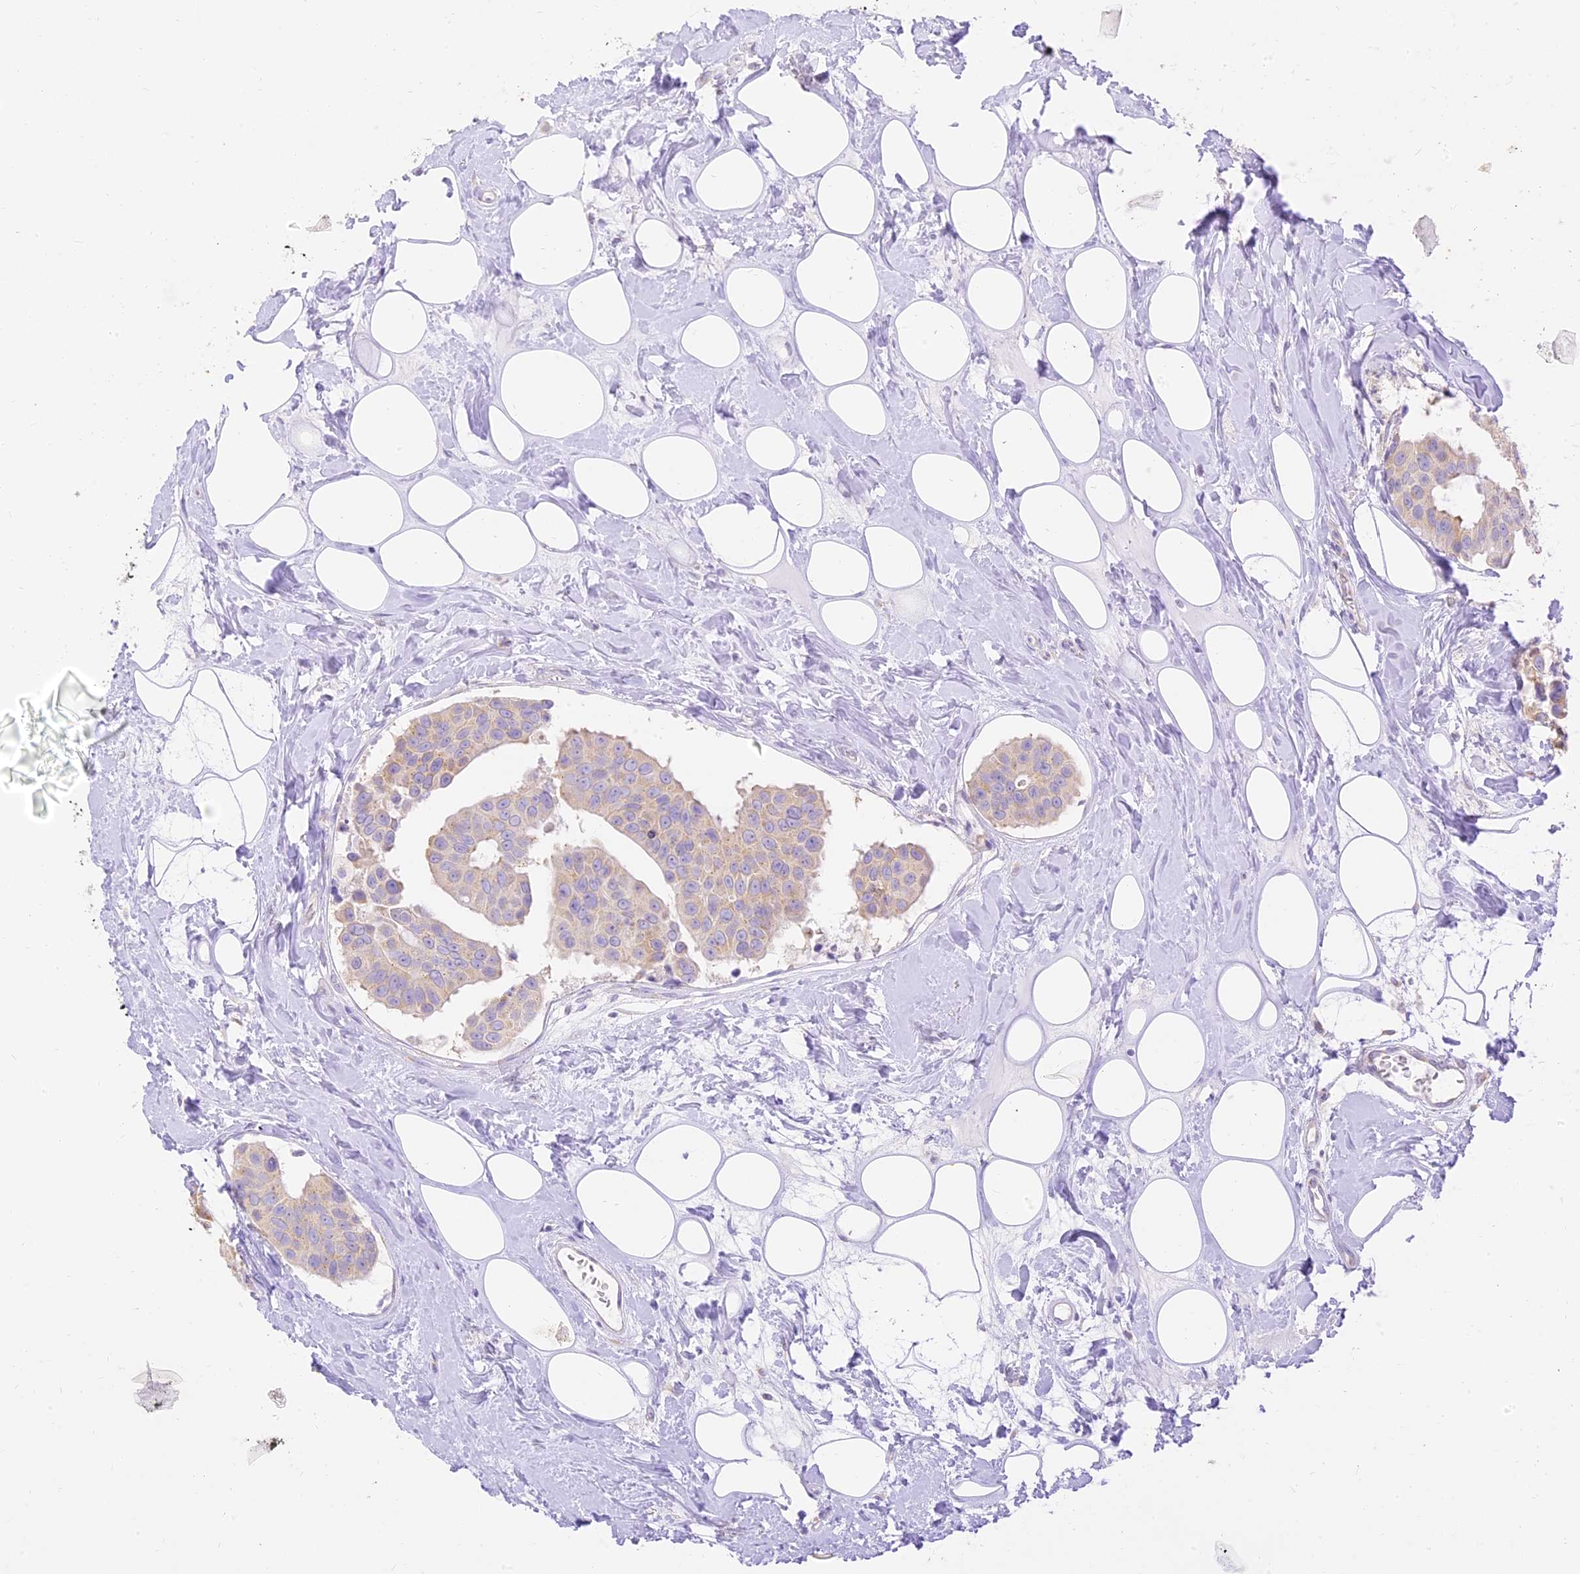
{"staining": {"intensity": "negative", "quantity": "none", "location": "none"}, "tissue": "breast cancer", "cell_type": "Tumor cells", "image_type": "cancer", "snomed": [{"axis": "morphology", "description": "Normal tissue, NOS"}, {"axis": "morphology", "description": "Duct carcinoma"}, {"axis": "topography", "description": "Breast"}], "caption": "Immunohistochemical staining of human invasive ductal carcinoma (breast) demonstrates no significant expression in tumor cells.", "gene": "SEC13", "patient": {"sex": "female", "age": 39}}